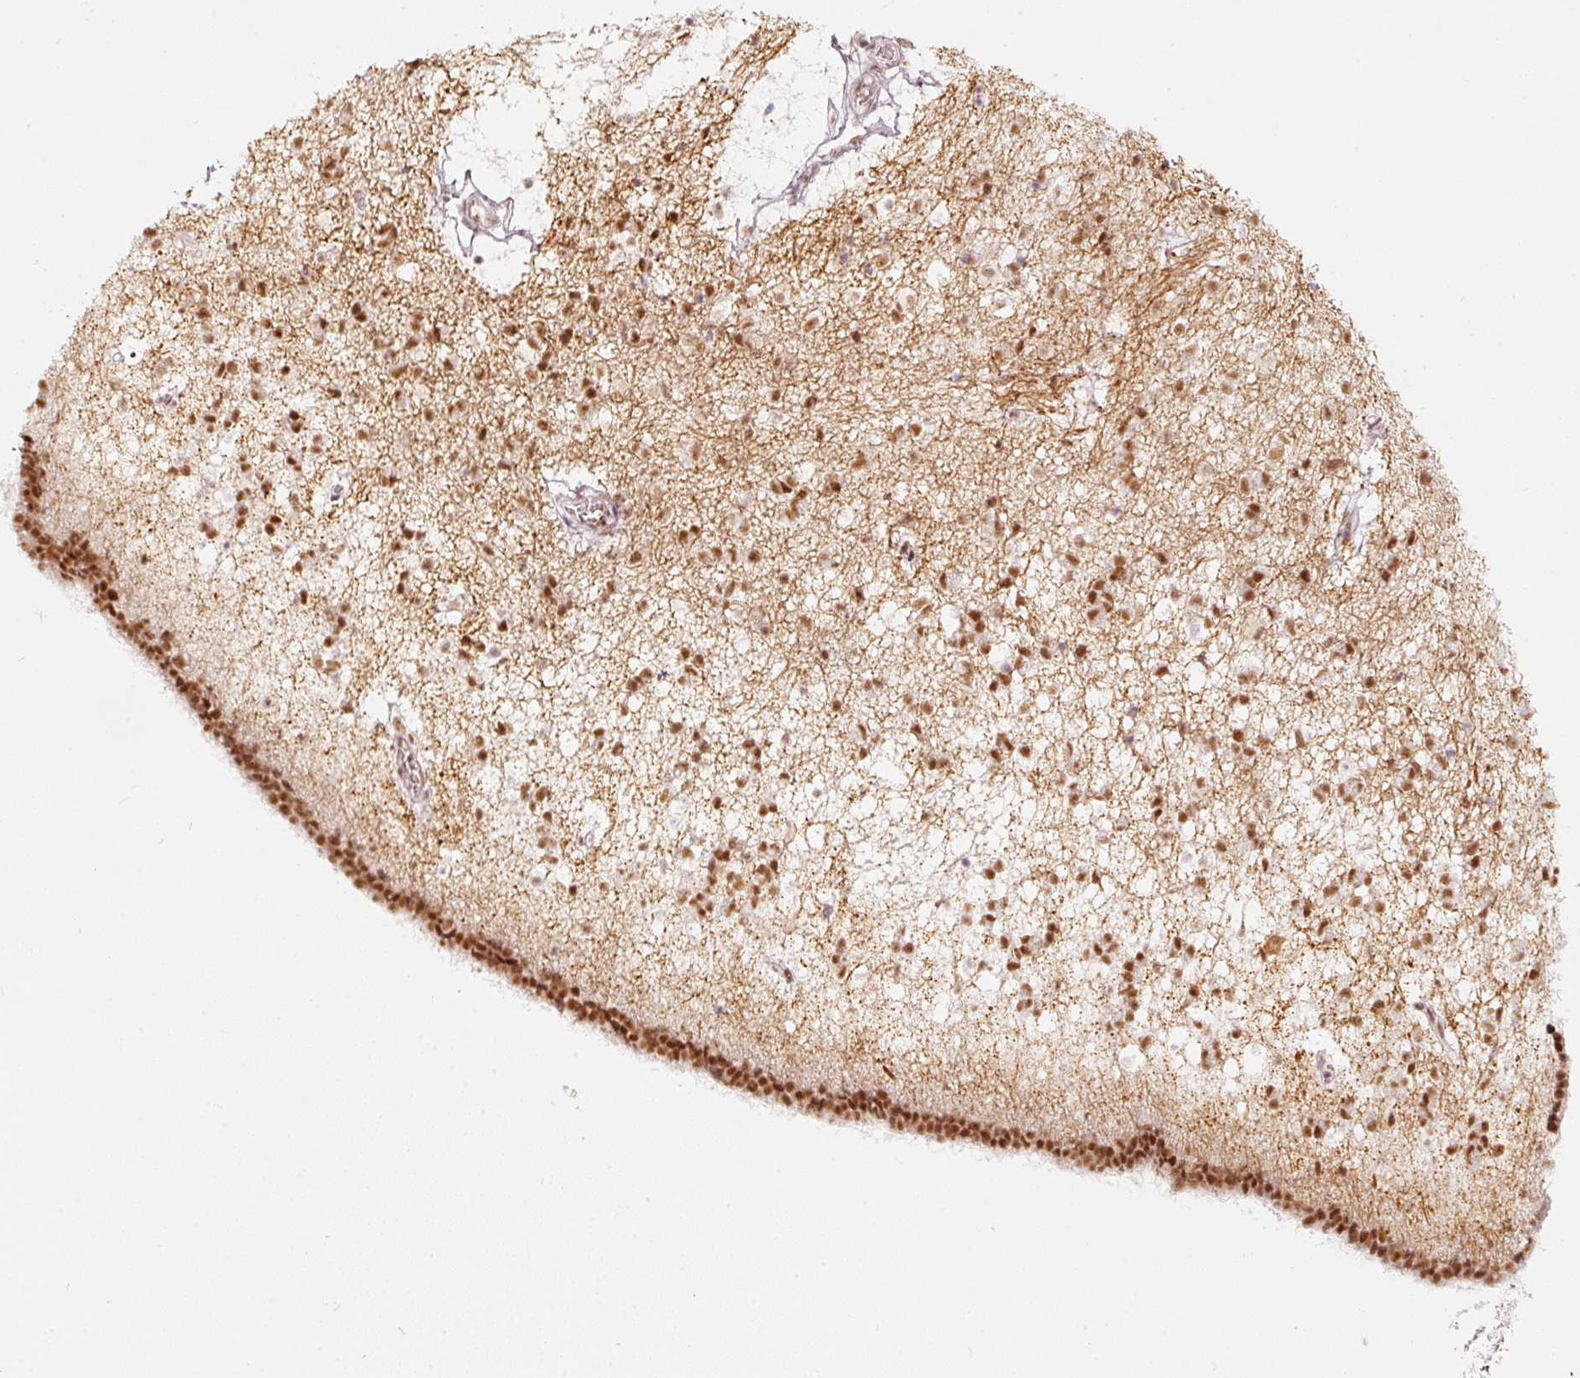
{"staining": {"intensity": "moderate", "quantity": "25%-75%", "location": "nuclear"}, "tissue": "caudate", "cell_type": "Glial cells", "image_type": "normal", "snomed": [{"axis": "morphology", "description": "Normal tissue, NOS"}, {"axis": "topography", "description": "Lateral ventricle wall"}], "caption": "Immunohistochemistry (DAB) staining of unremarkable human caudate displays moderate nuclear protein positivity in approximately 25%-75% of glial cells.", "gene": "PPP1R10", "patient": {"sex": "male", "age": 58}}